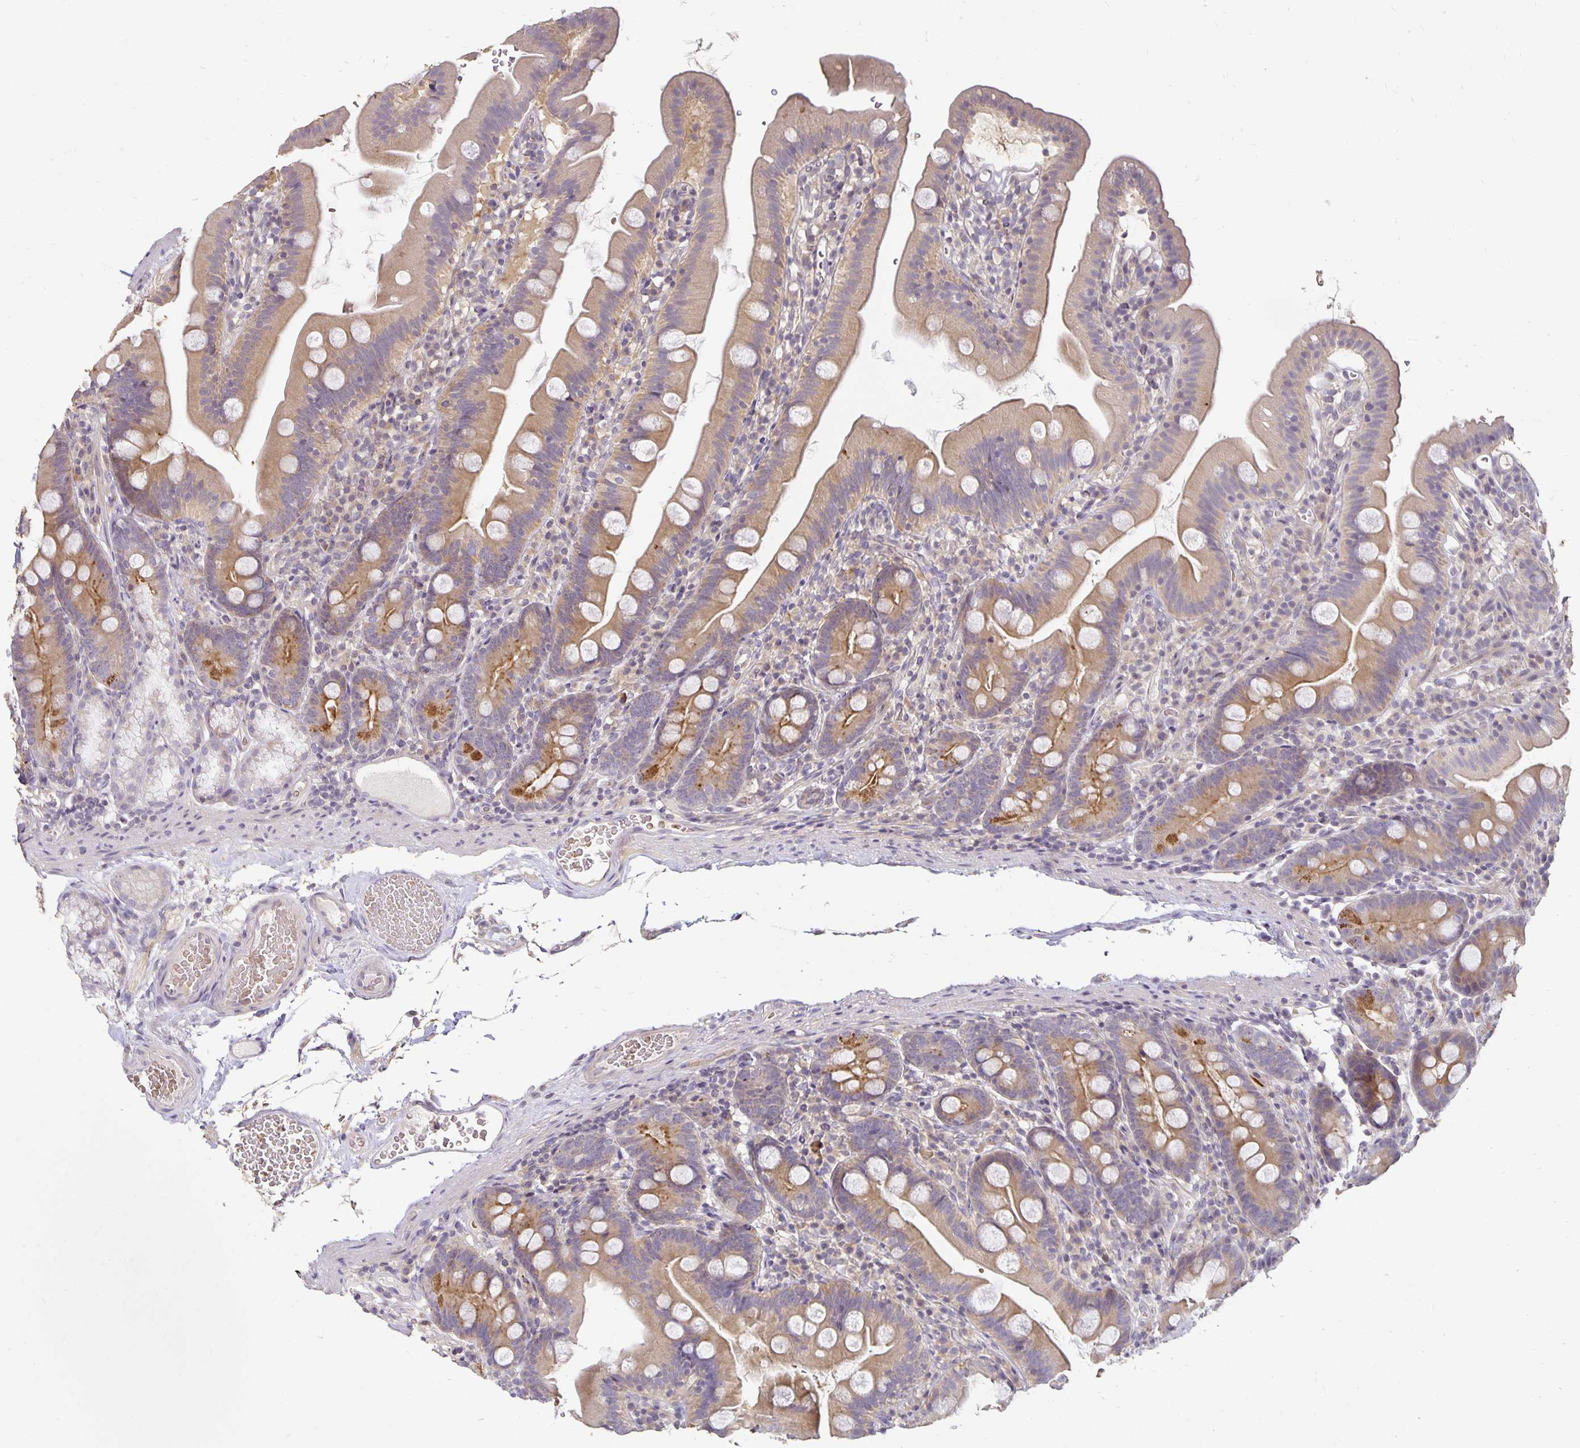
{"staining": {"intensity": "moderate", "quantity": "<25%", "location": "cytoplasmic/membranous"}, "tissue": "duodenum", "cell_type": "Glandular cells", "image_type": "normal", "snomed": [{"axis": "morphology", "description": "Normal tissue, NOS"}, {"axis": "topography", "description": "Duodenum"}], "caption": "Immunohistochemistry (IHC) histopathology image of normal duodenum: duodenum stained using immunohistochemistry (IHC) reveals low levels of moderate protein expression localized specifically in the cytoplasmic/membranous of glandular cells, appearing as a cytoplasmic/membranous brown color.", "gene": "CST6", "patient": {"sex": "female", "age": 67}}